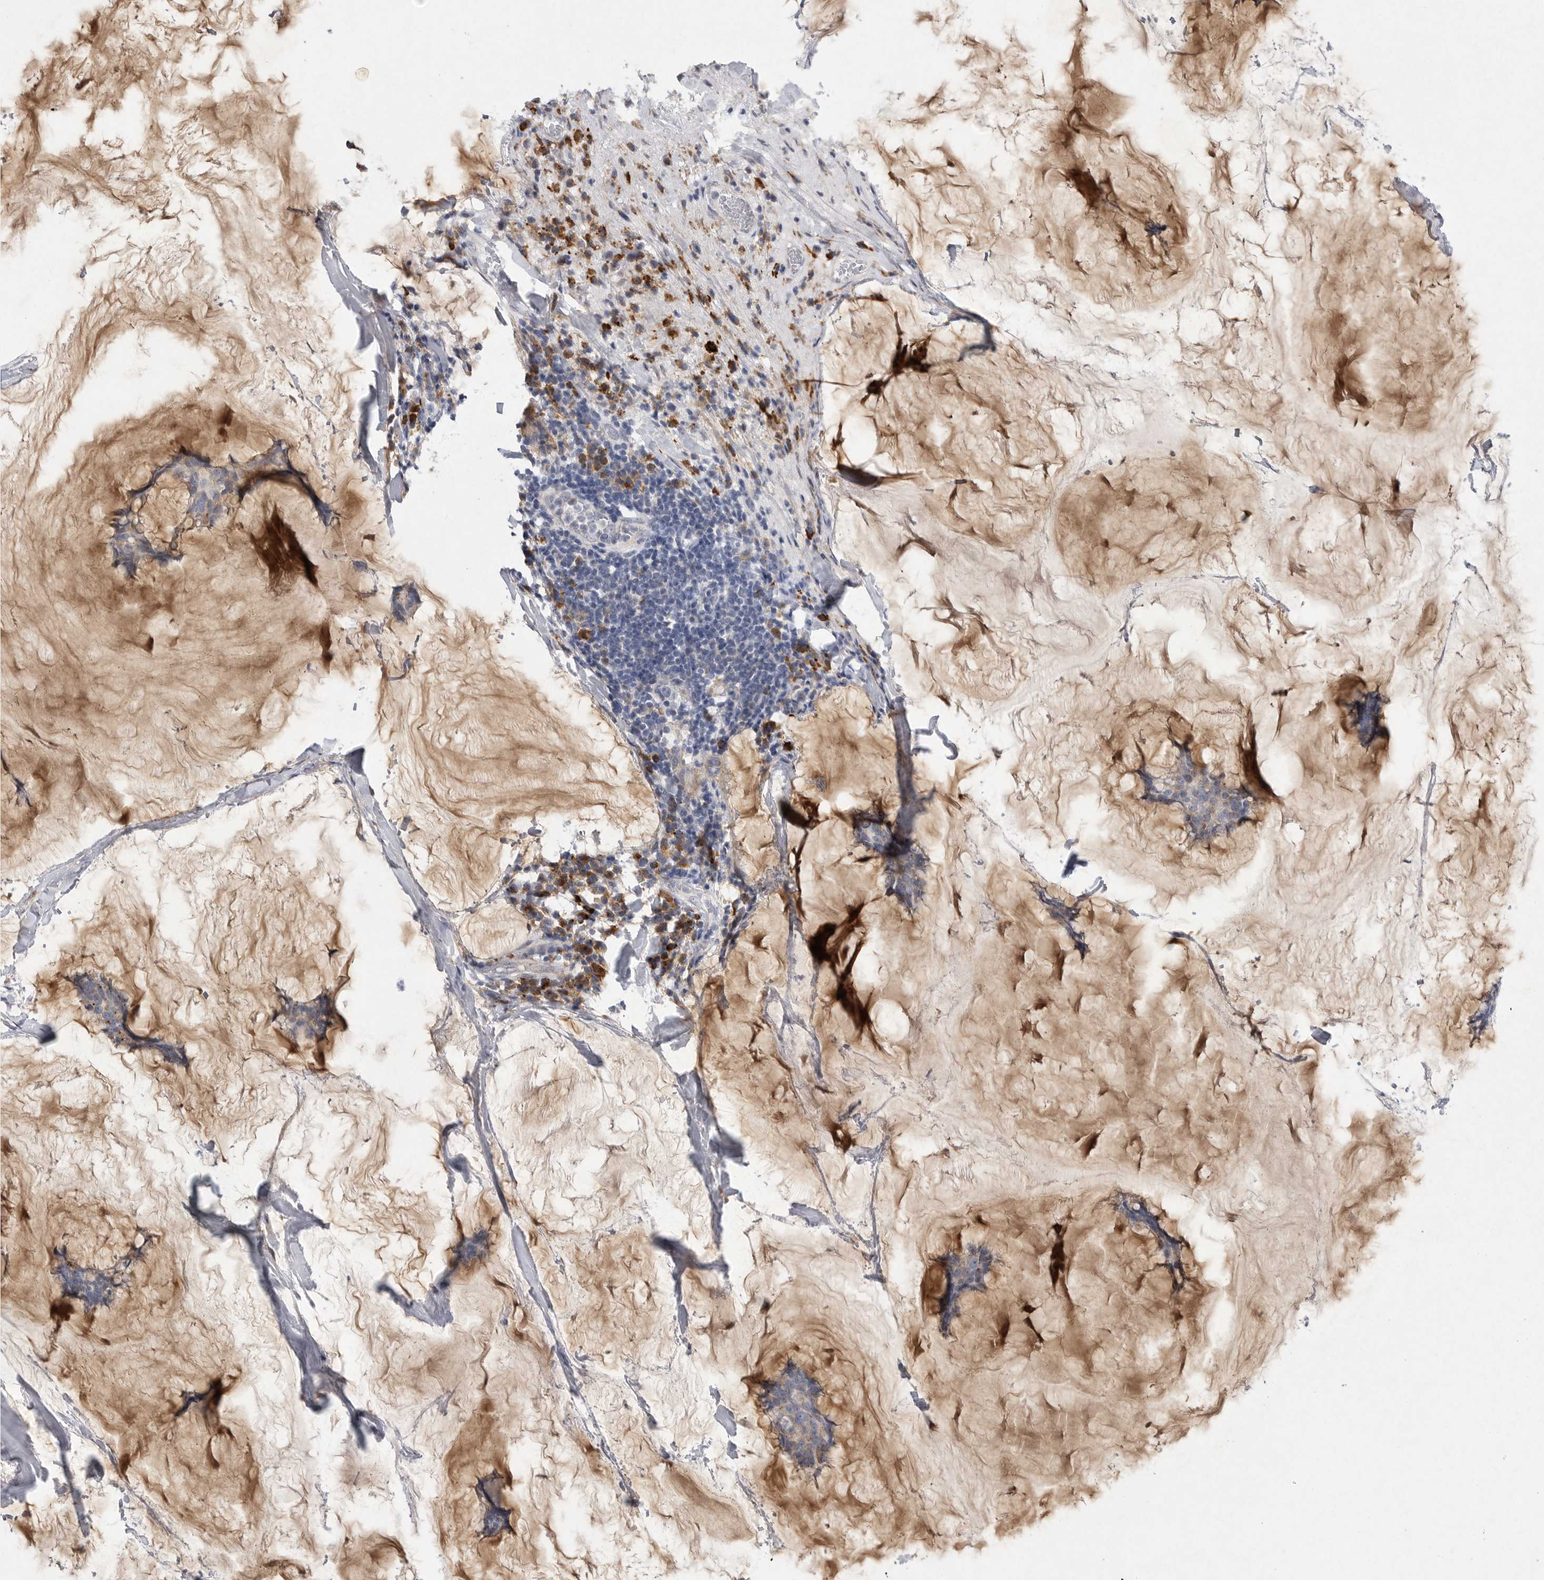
{"staining": {"intensity": "weak", "quantity": "25%-75%", "location": "cytoplasmic/membranous"}, "tissue": "breast cancer", "cell_type": "Tumor cells", "image_type": "cancer", "snomed": [{"axis": "morphology", "description": "Duct carcinoma"}, {"axis": "topography", "description": "Breast"}], "caption": "Protein expression analysis of human intraductal carcinoma (breast) reveals weak cytoplasmic/membranous positivity in approximately 25%-75% of tumor cells.", "gene": "EDEM3", "patient": {"sex": "female", "age": 93}}